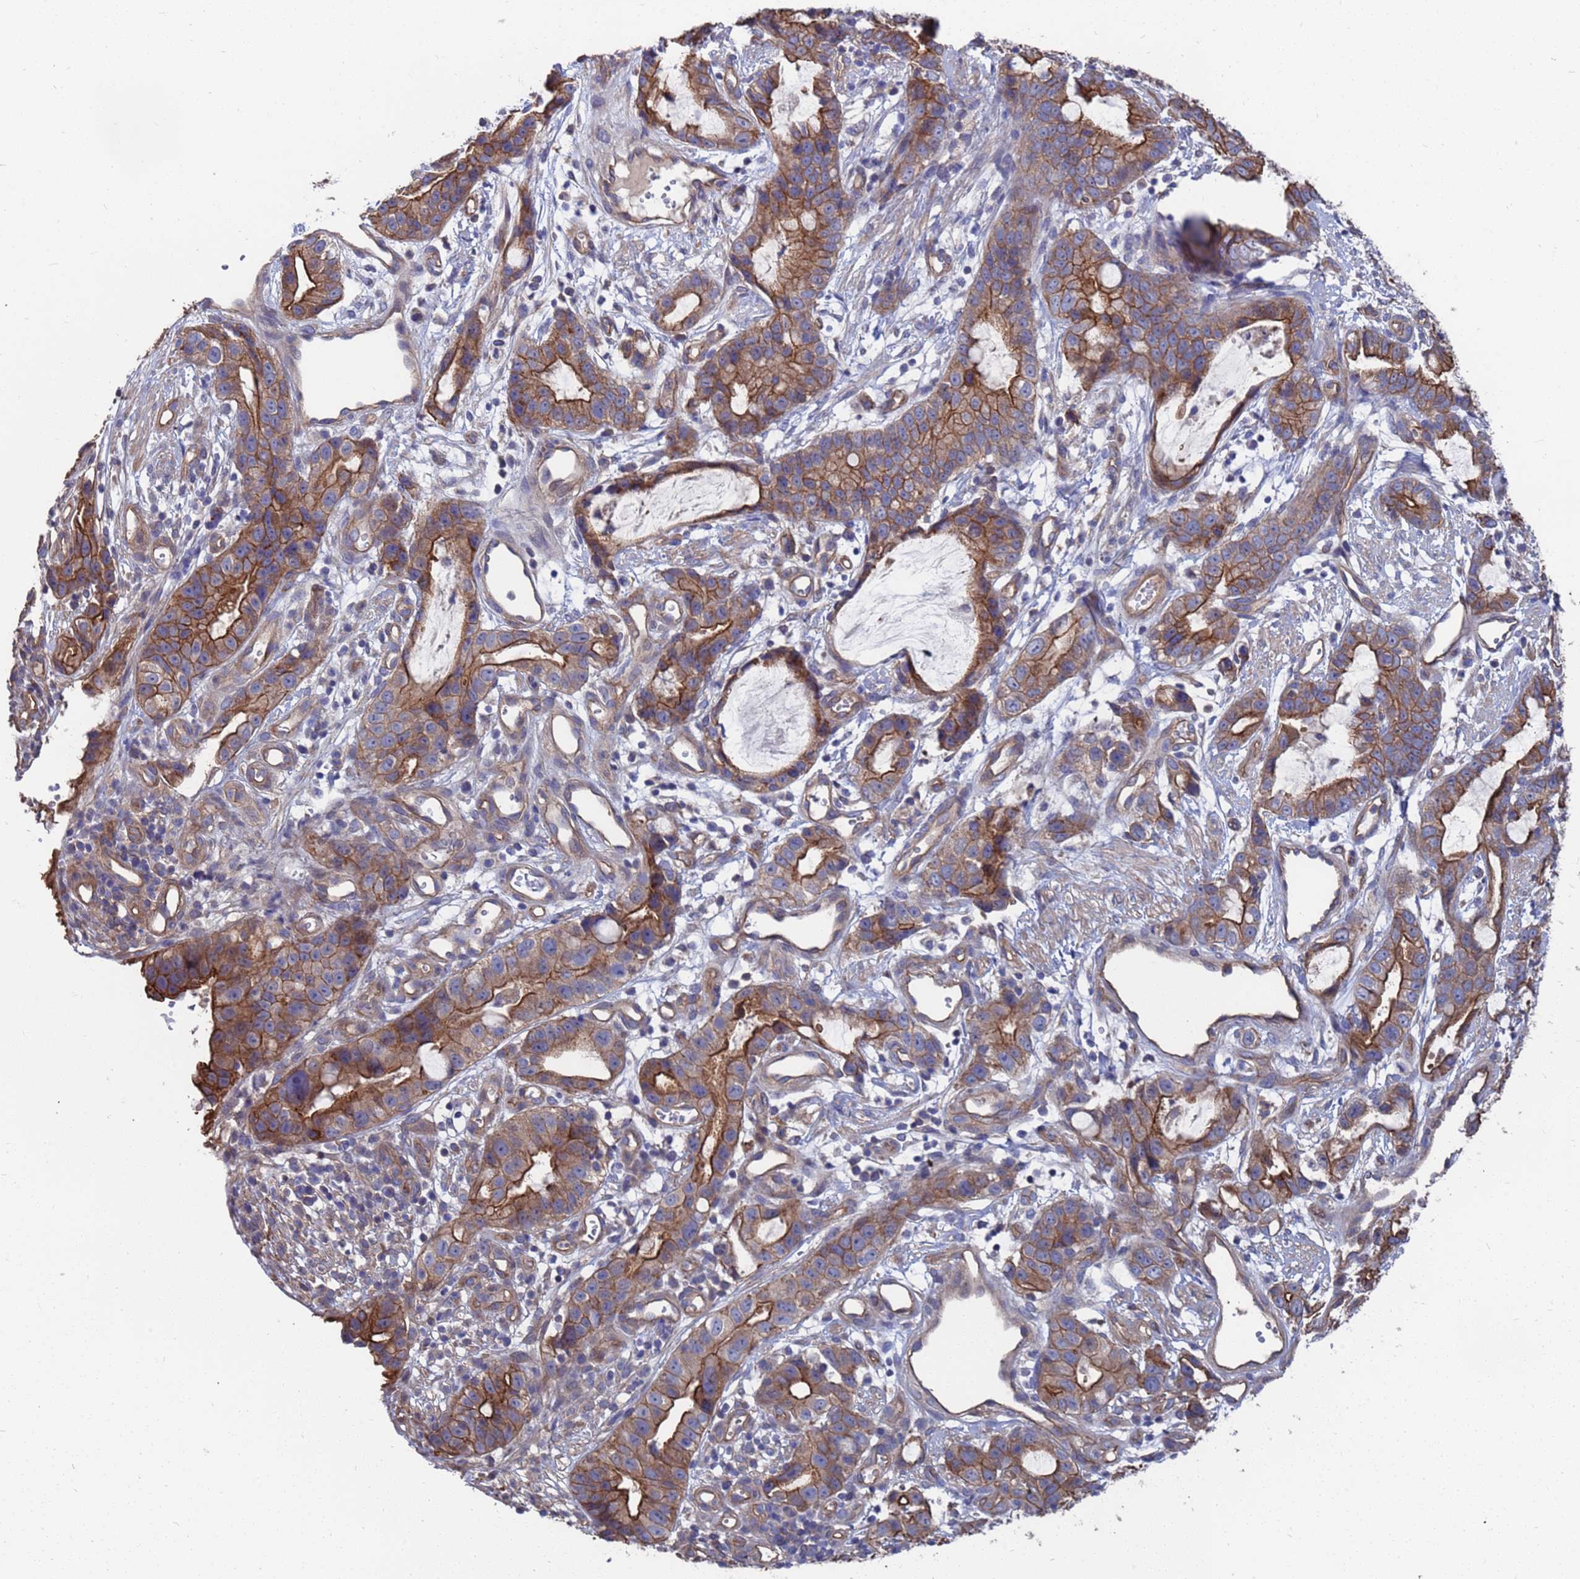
{"staining": {"intensity": "strong", "quantity": ">75%", "location": "cytoplasmic/membranous"}, "tissue": "stomach cancer", "cell_type": "Tumor cells", "image_type": "cancer", "snomed": [{"axis": "morphology", "description": "Adenocarcinoma, NOS"}, {"axis": "topography", "description": "Stomach"}], "caption": "High-magnification brightfield microscopy of stomach cancer (adenocarcinoma) stained with DAB (3,3'-diaminobenzidine) (brown) and counterstained with hematoxylin (blue). tumor cells exhibit strong cytoplasmic/membranous staining is seen in about>75% of cells.", "gene": "NDUFAF6", "patient": {"sex": "male", "age": 55}}